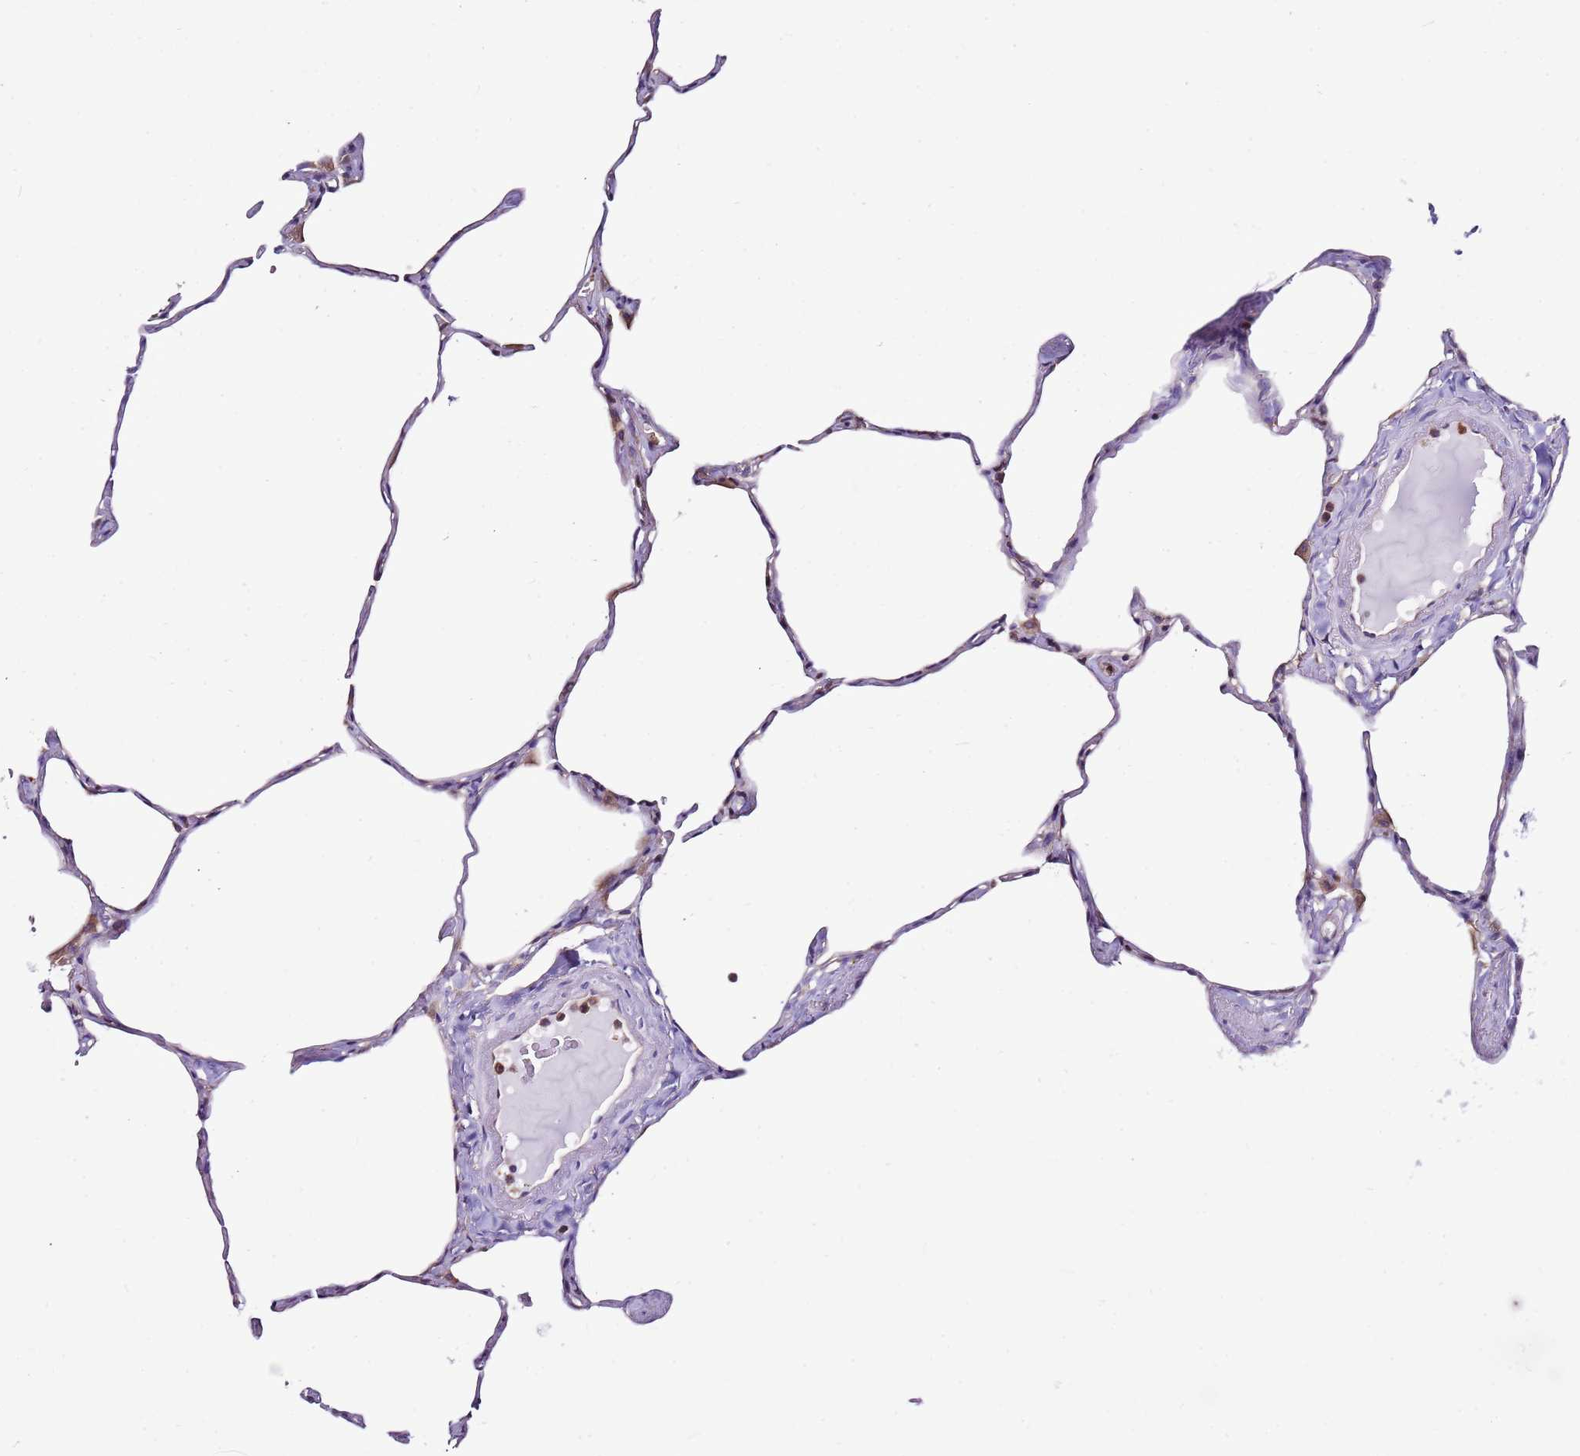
{"staining": {"intensity": "negative", "quantity": "none", "location": "none"}, "tissue": "lung", "cell_type": "Alveolar cells", "image_type": "normal", "snomed": [{"axis": "morphology", "description": "Normal tissue, NOS"}, {"axis": "topography", "description": "Lung"}], "caption": "A photomicrograph of human lung is negative for staining in alveolar cells.", "gene": "ATXN2L", "patient": {"sex": "male", "age": 65}}